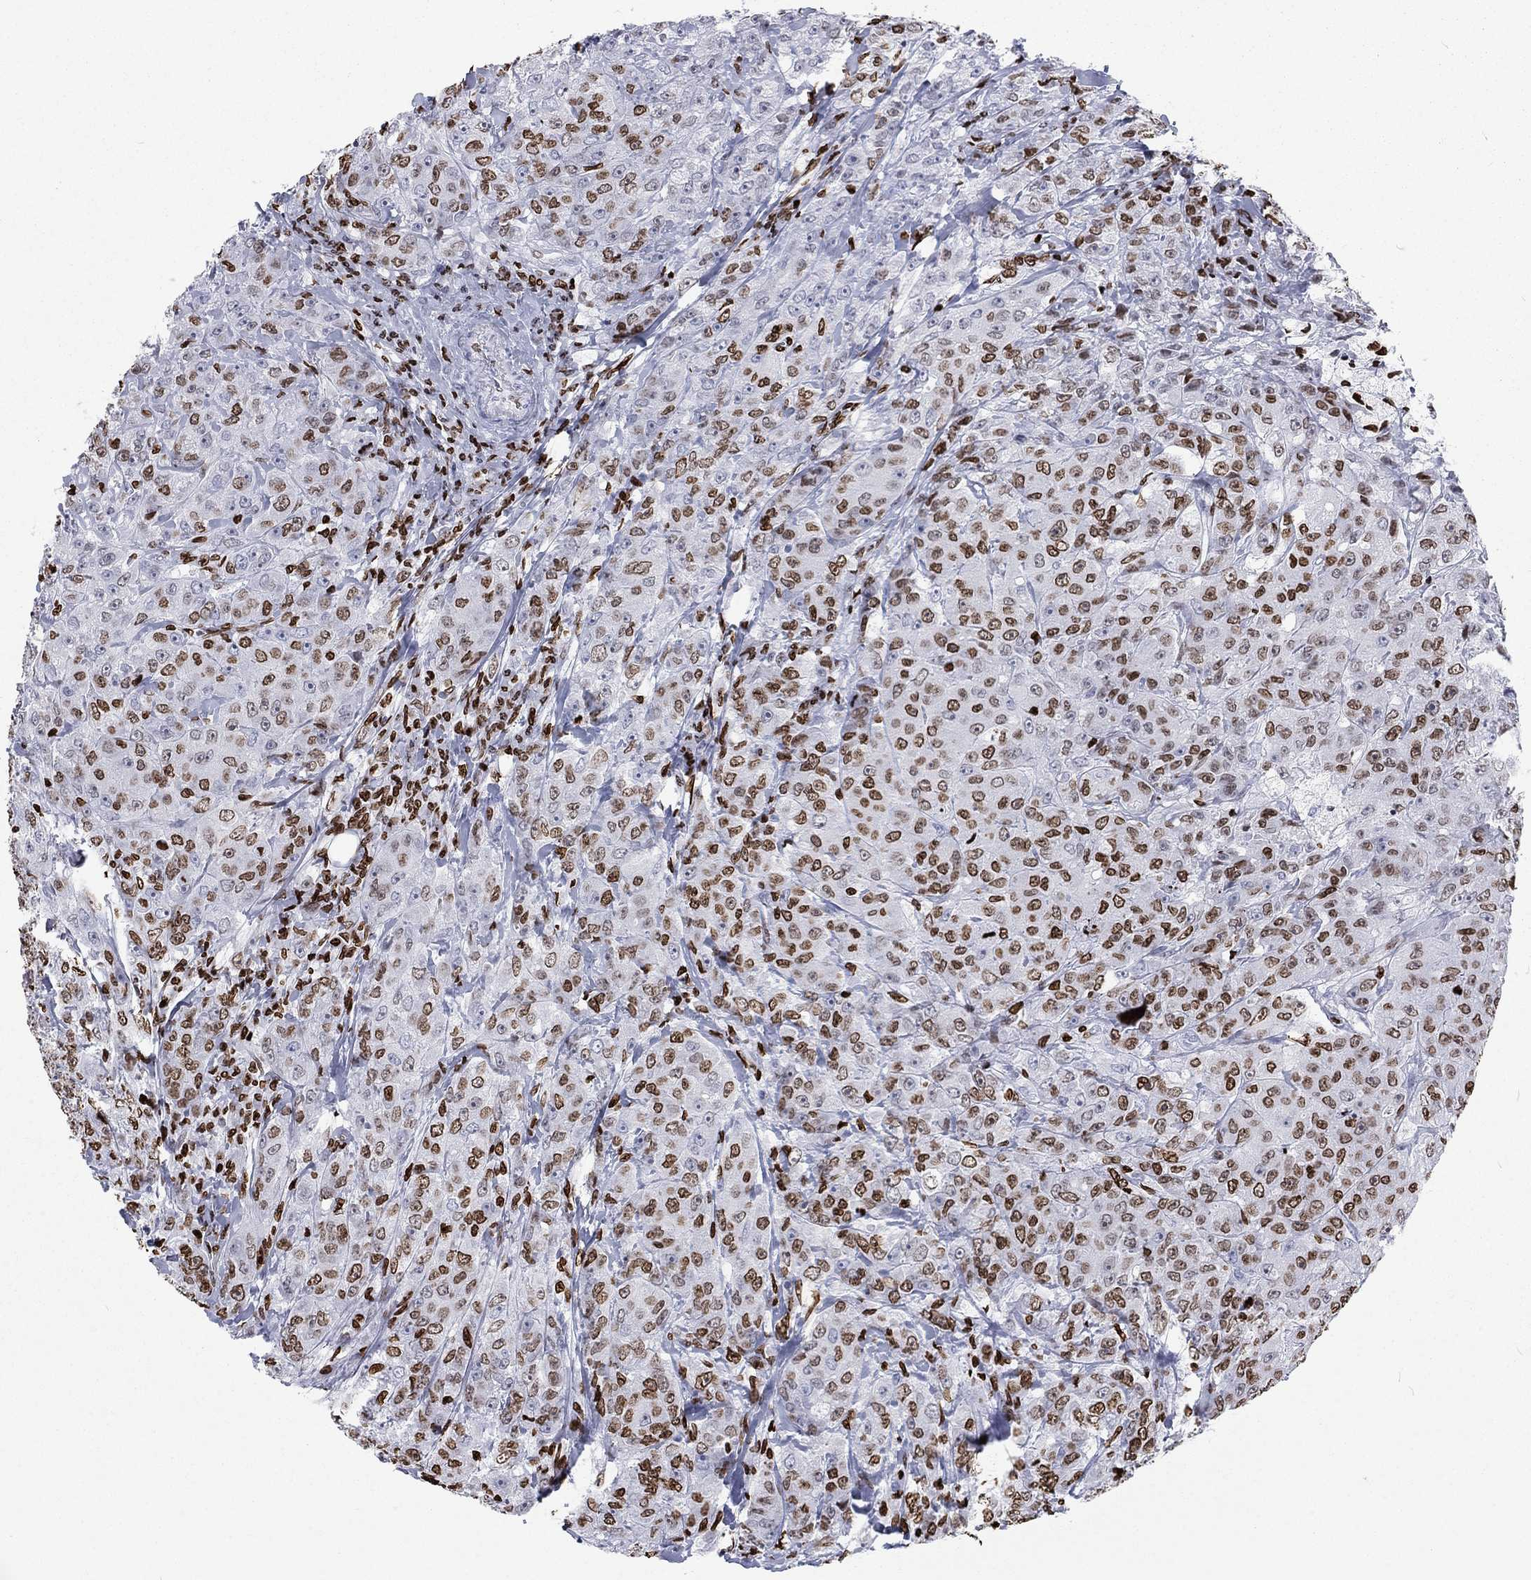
{"staining": {"intensity": "moderate", "quantity": "25%-75%", "location": "nuclear"}, "tissue": "breast cancer", "cell_type": "Tumor cells", "image_type": "cancer", "snomed": [{"axis": "morphology", "description": "Duct carcinoma"}, {"axis": "topography", "description": "Breast"}], "caption": "DAB (3,3'-diaminobenzidine) immunohistochemical staining of human breast cancer displays moderate nuclear protein expression in about 25%-75% of tumor cells.", "gene": "H1-5", "patient": {"sex": "female", "age": 43}}